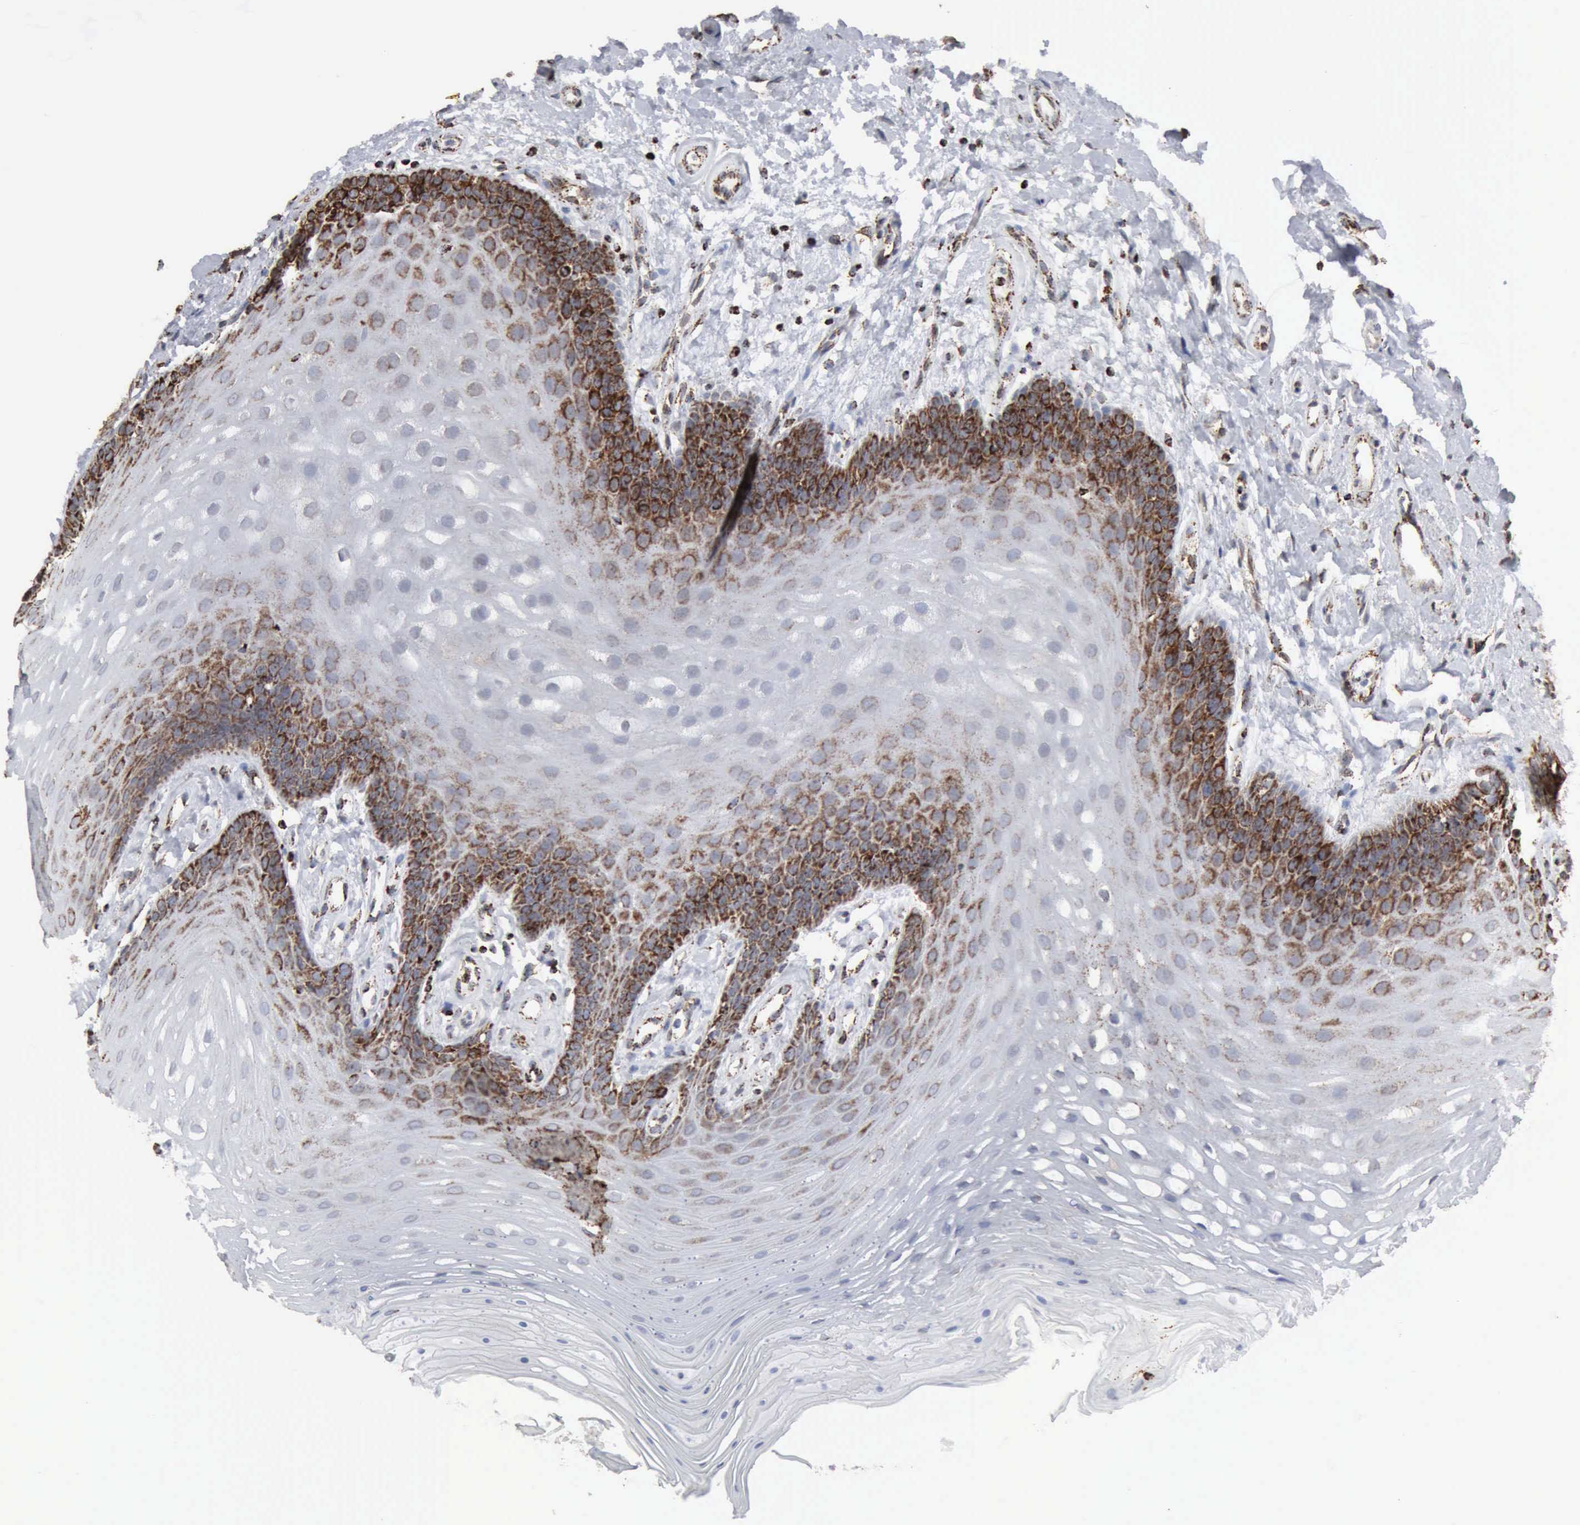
{"staining": {"intensity": "strong", "quantity": "25%-75%", "location": "cytoplasmic/membranous"}, "tissue": "oral mucosa", "cell_type": "Squamous epithelial cells", "image_type": "normal", "snomed": [{"axis": "morphology", "description": "Normal tissue, NOS"}, {"axis": "topography", "description": "Oral tissue"}], "caption": "Human oral mucosa stained for a protein (brown) displays strong cytoplasmic/membranous positive staining in about 25%-75% of squamous epithelial cells.", "gene": "ACO2", "patient": {"sex": "male", "age": 62}}